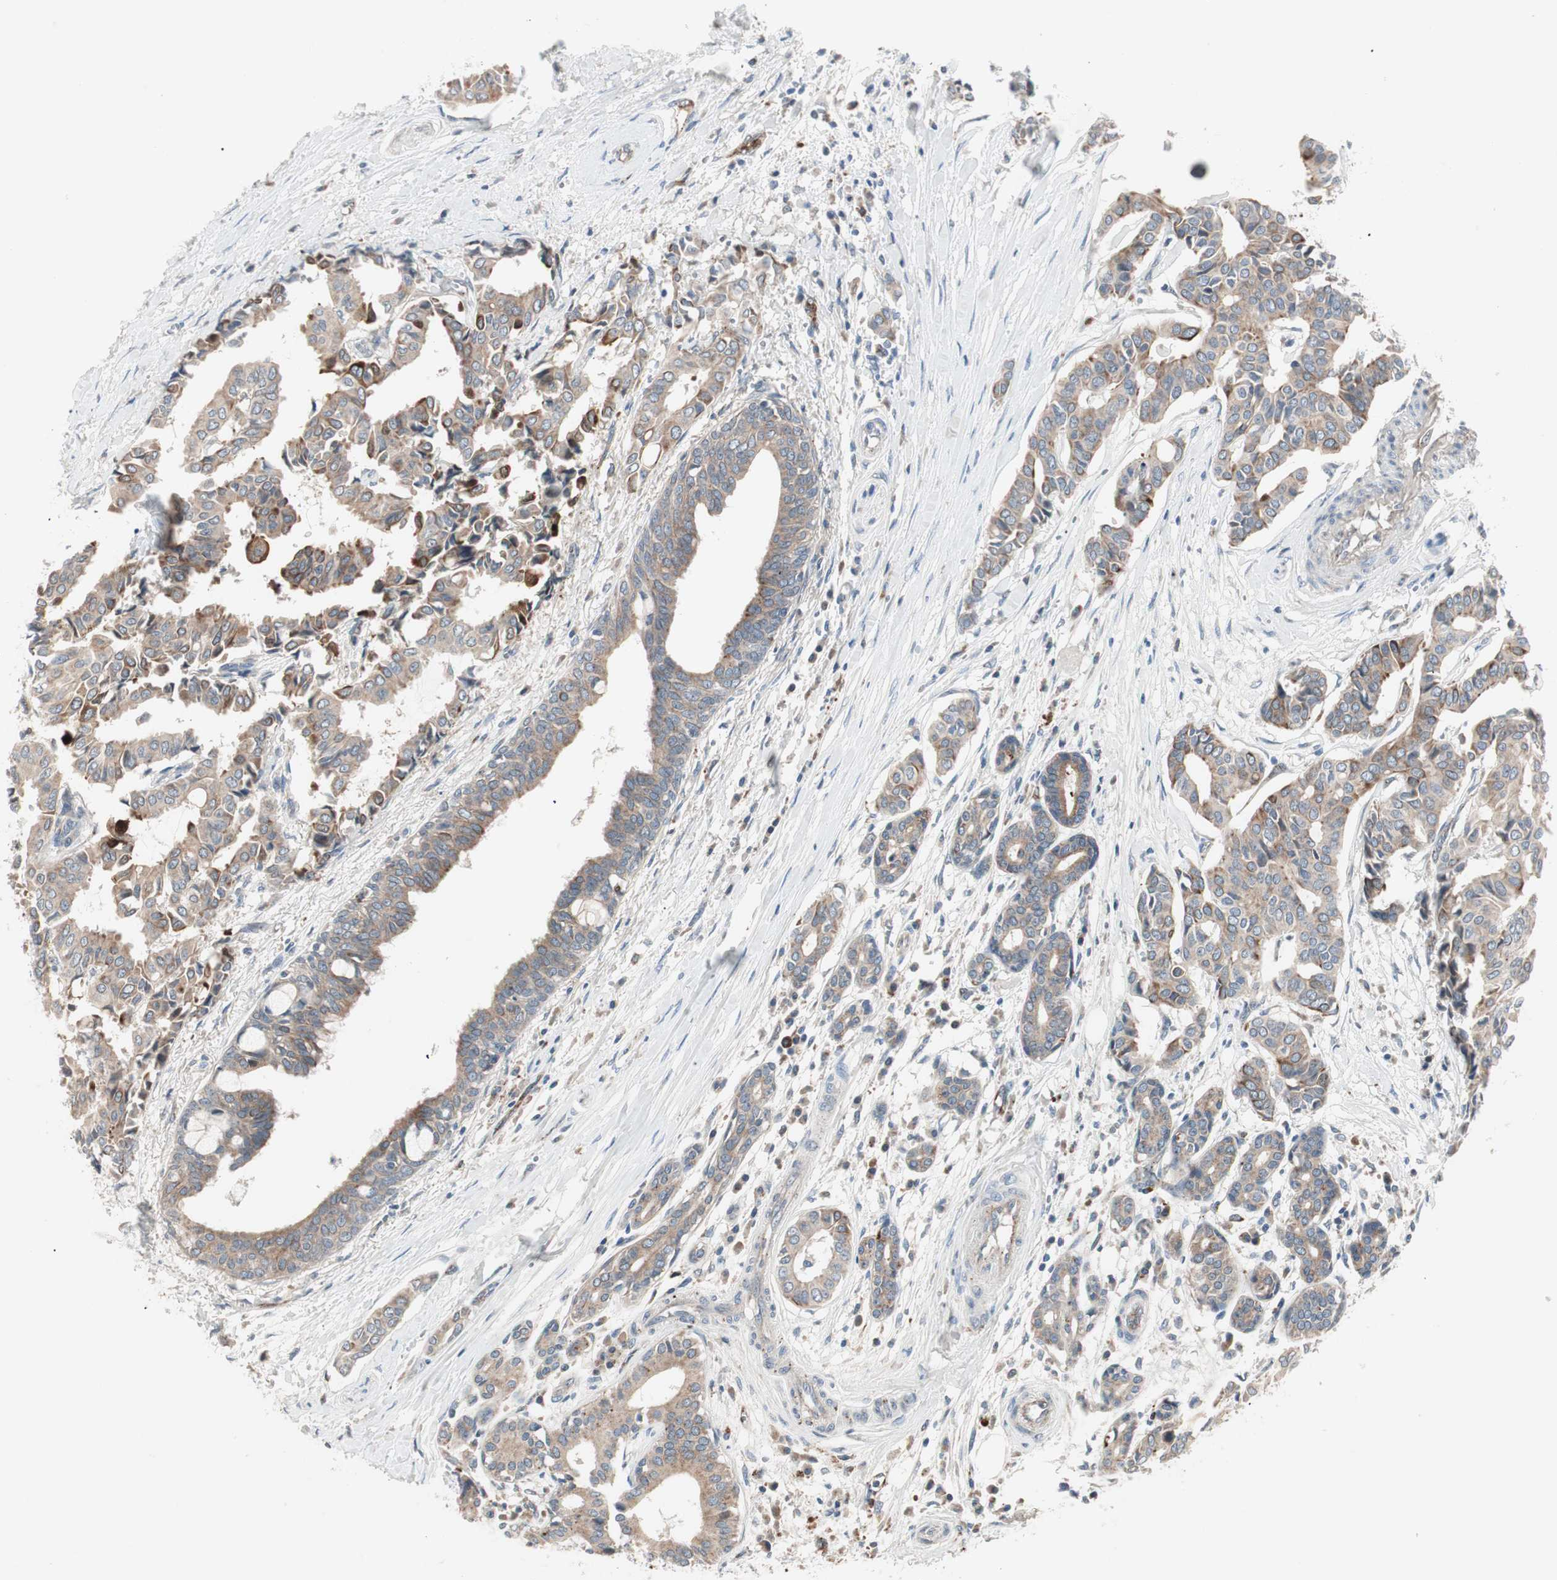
{"staining": {"intensity": "moderate", "quantity": "25%-75%", "location": "cytoplasmic/membranous"}, "tissue": "head and neck cancer", "cell_type": "Tumor cells", "image_type": "cancer", "snomed": [{"axis": "morphology", "description": "Adenocarcinoma, NOS"}, {"axis": "topography", "description": "Salivary gland"}, {"axis": "topography", "description": "Head-Neck"}], "caption": "This image exhibits head and neck cancer stained with IHC to label a protein in brown. The cytoplasmic/membranous of tumor cells show moderate positivity for the protein. Nuclei are counter-stained blue.", "gene": "FGFR4", "patient": {"sex": "female", "age": 59}}